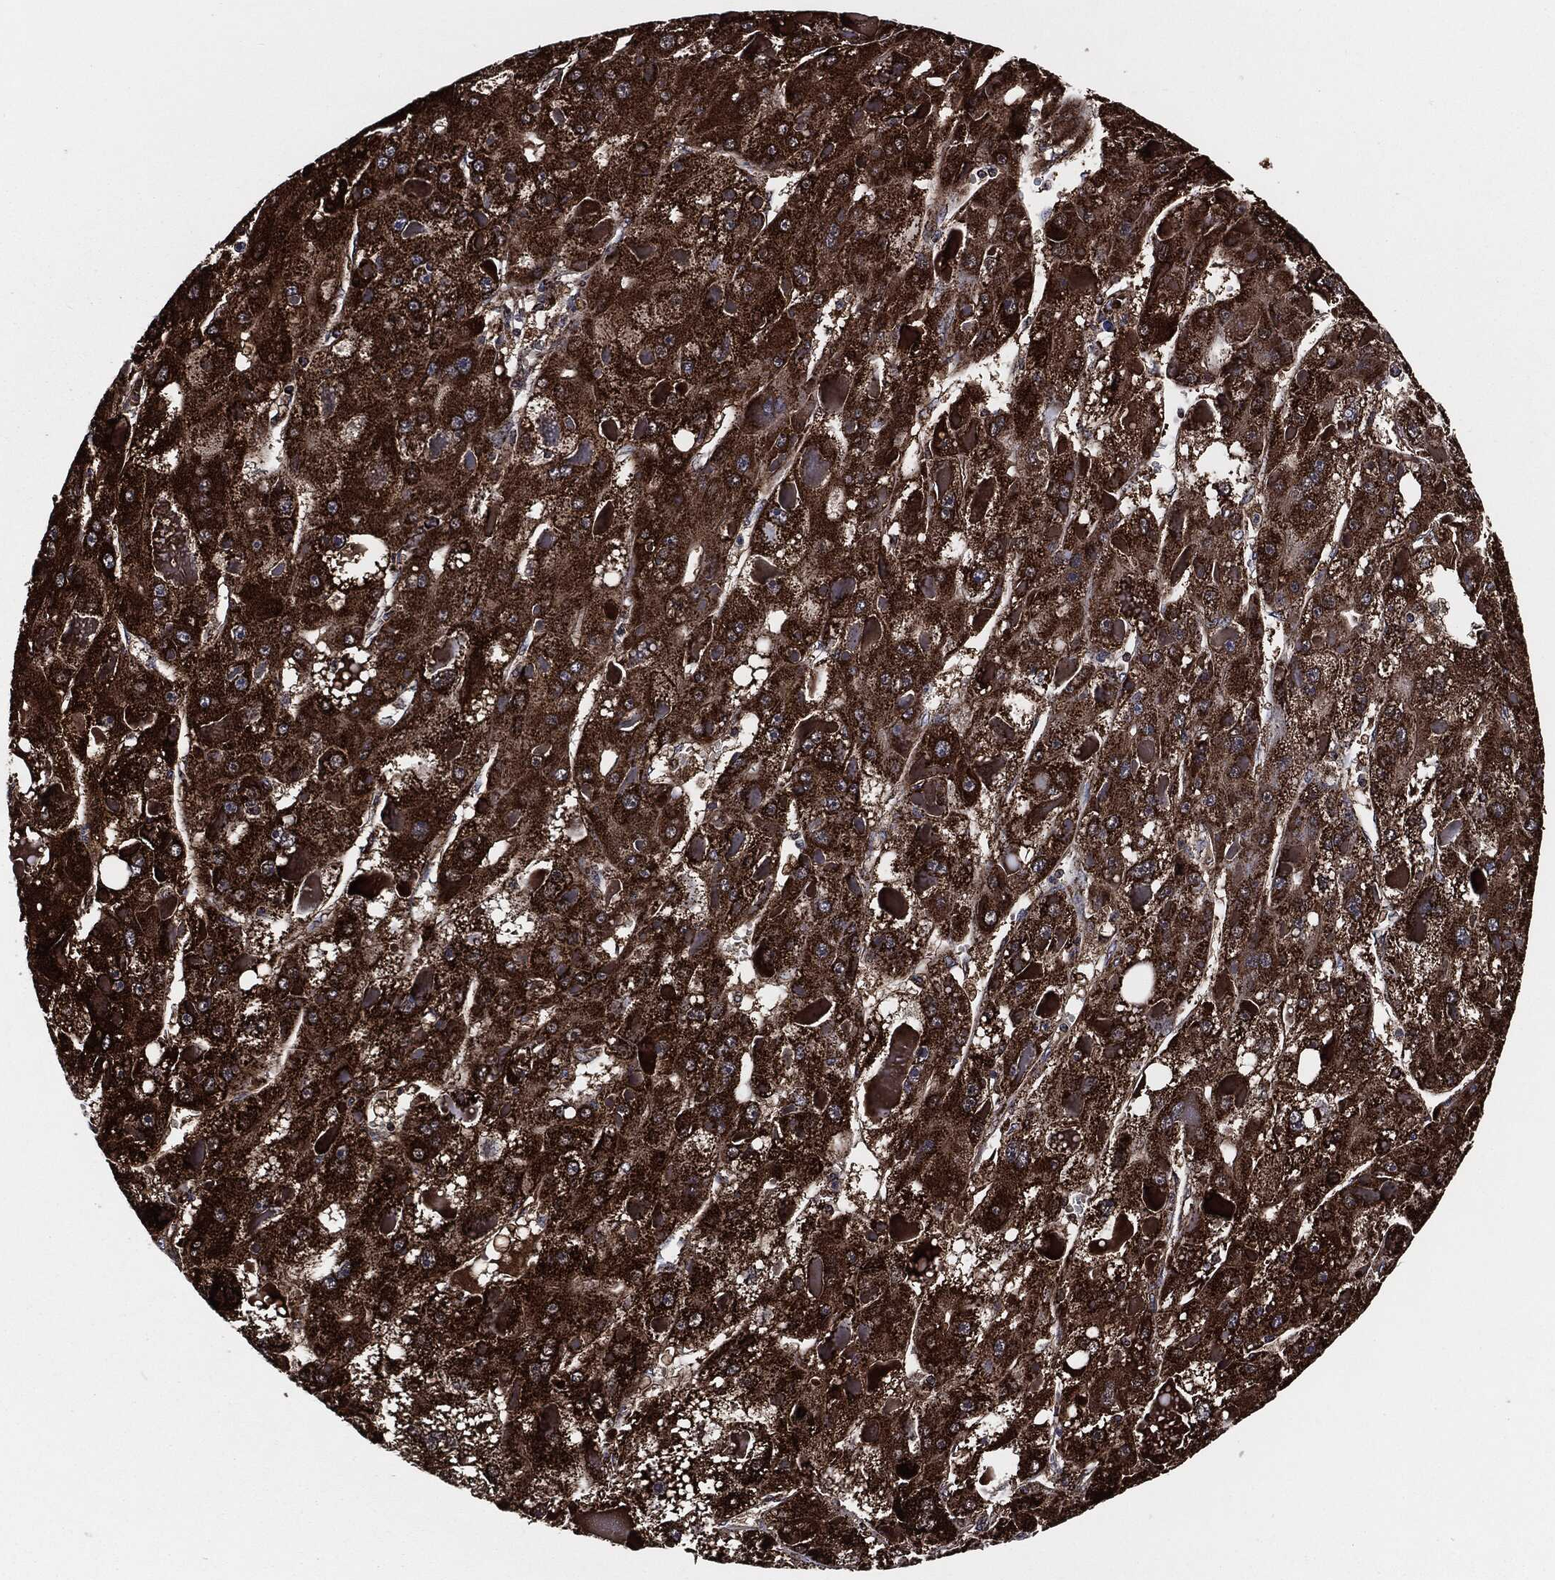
{"staining": {"intensity": "strong", "quantity": ">75%", "location": "cytoplasmic/membranous"}, "tissue": "liver cancer", "cell_type": "Tumor cells", "image_type": "cancer", "snomed": [{"axis": "morphology", "description": "Carcinoma, Hepatocellular, NOS"}, {"axis": "topography", "description": "Liver"}], "caption": "Protein expression analysis of liver cancer (hepatocellular carcinoma) reveals strong cytoplasmic/membranous staining in approximately >75% of tumor cells.", "gene": "FH", "patient": {"sex": "female", "age": 73}}